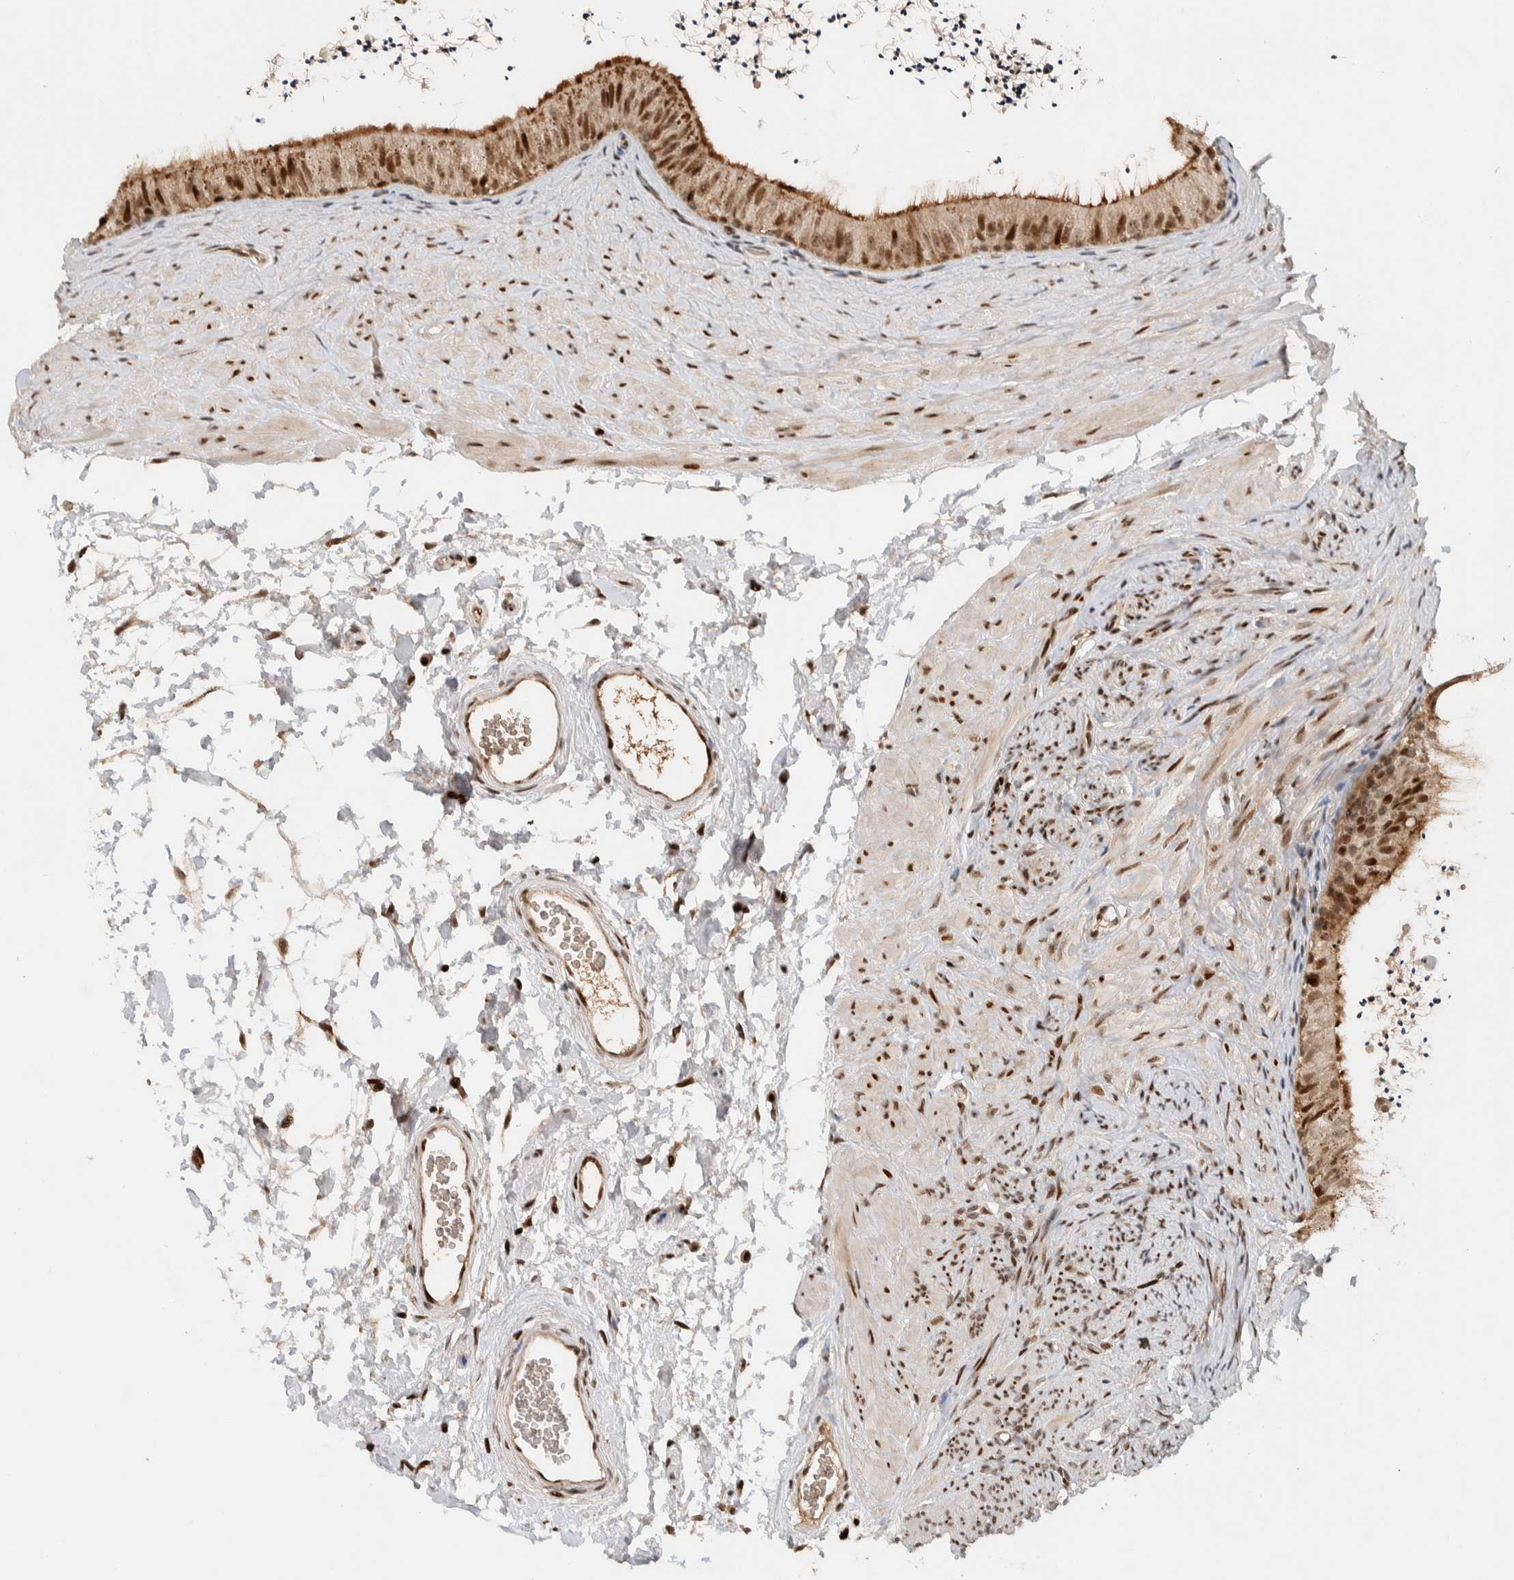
{"staining": {"intensity": "moderate", "quantity": "25%-75%", "location": "nuclear"}, "tissue": "epididymis", "cell_type": "Glandular cells", "image_type": "normal", "snomed": [{"axis": "morphology", "description": "Normal tissue, NOS"}, {"axis": "topography", "description": "Epididymis"}], "caption": "Glandular cells display moderate nuclear expression in about 25%-75% of cells in benign epididymis.", "gene": "ZNF521", "patient": {"sex": "male", "age": 56}}